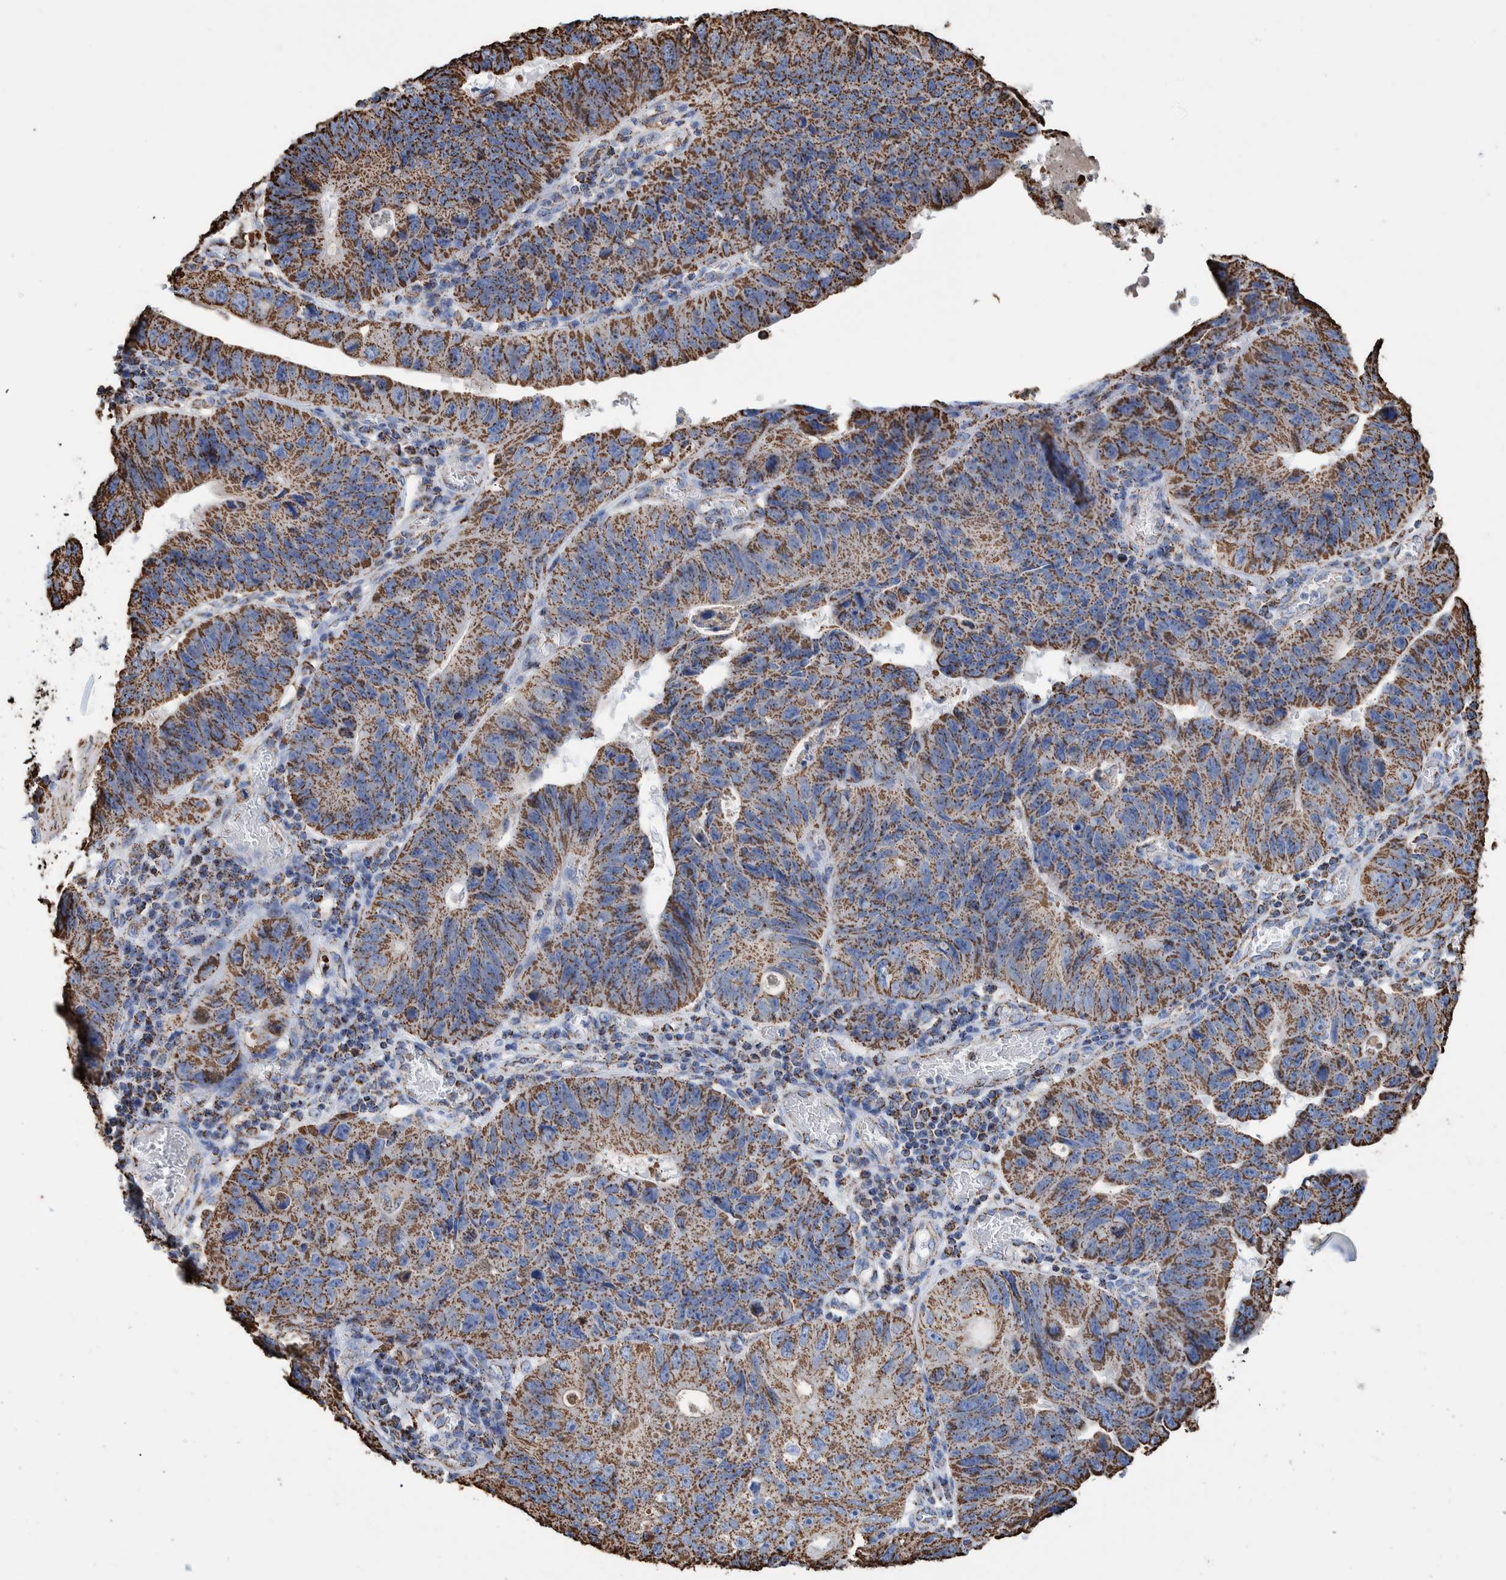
{"staining": {"intensity": "strong", "quantity": ">75%", "location": "cytoplasmic/membranous"}, "tissue": "stomach cancer", "cell_type": "Tumor cells", "image_type": "cancer", "snomed": [{"axis": "morphology", "description": "Adenocarcinoma, NOS"}, {"axis": "topography", "description": "Stomach"}], "caption": "Immunohistochemical staining of adenocarcinoma (stomach) demonstrates strong cytoplasmic/membranous protein positivity in about >75% of tumor cells.", "gene": "VPS26C", "patient": {"sex": "male", "age": 59}}